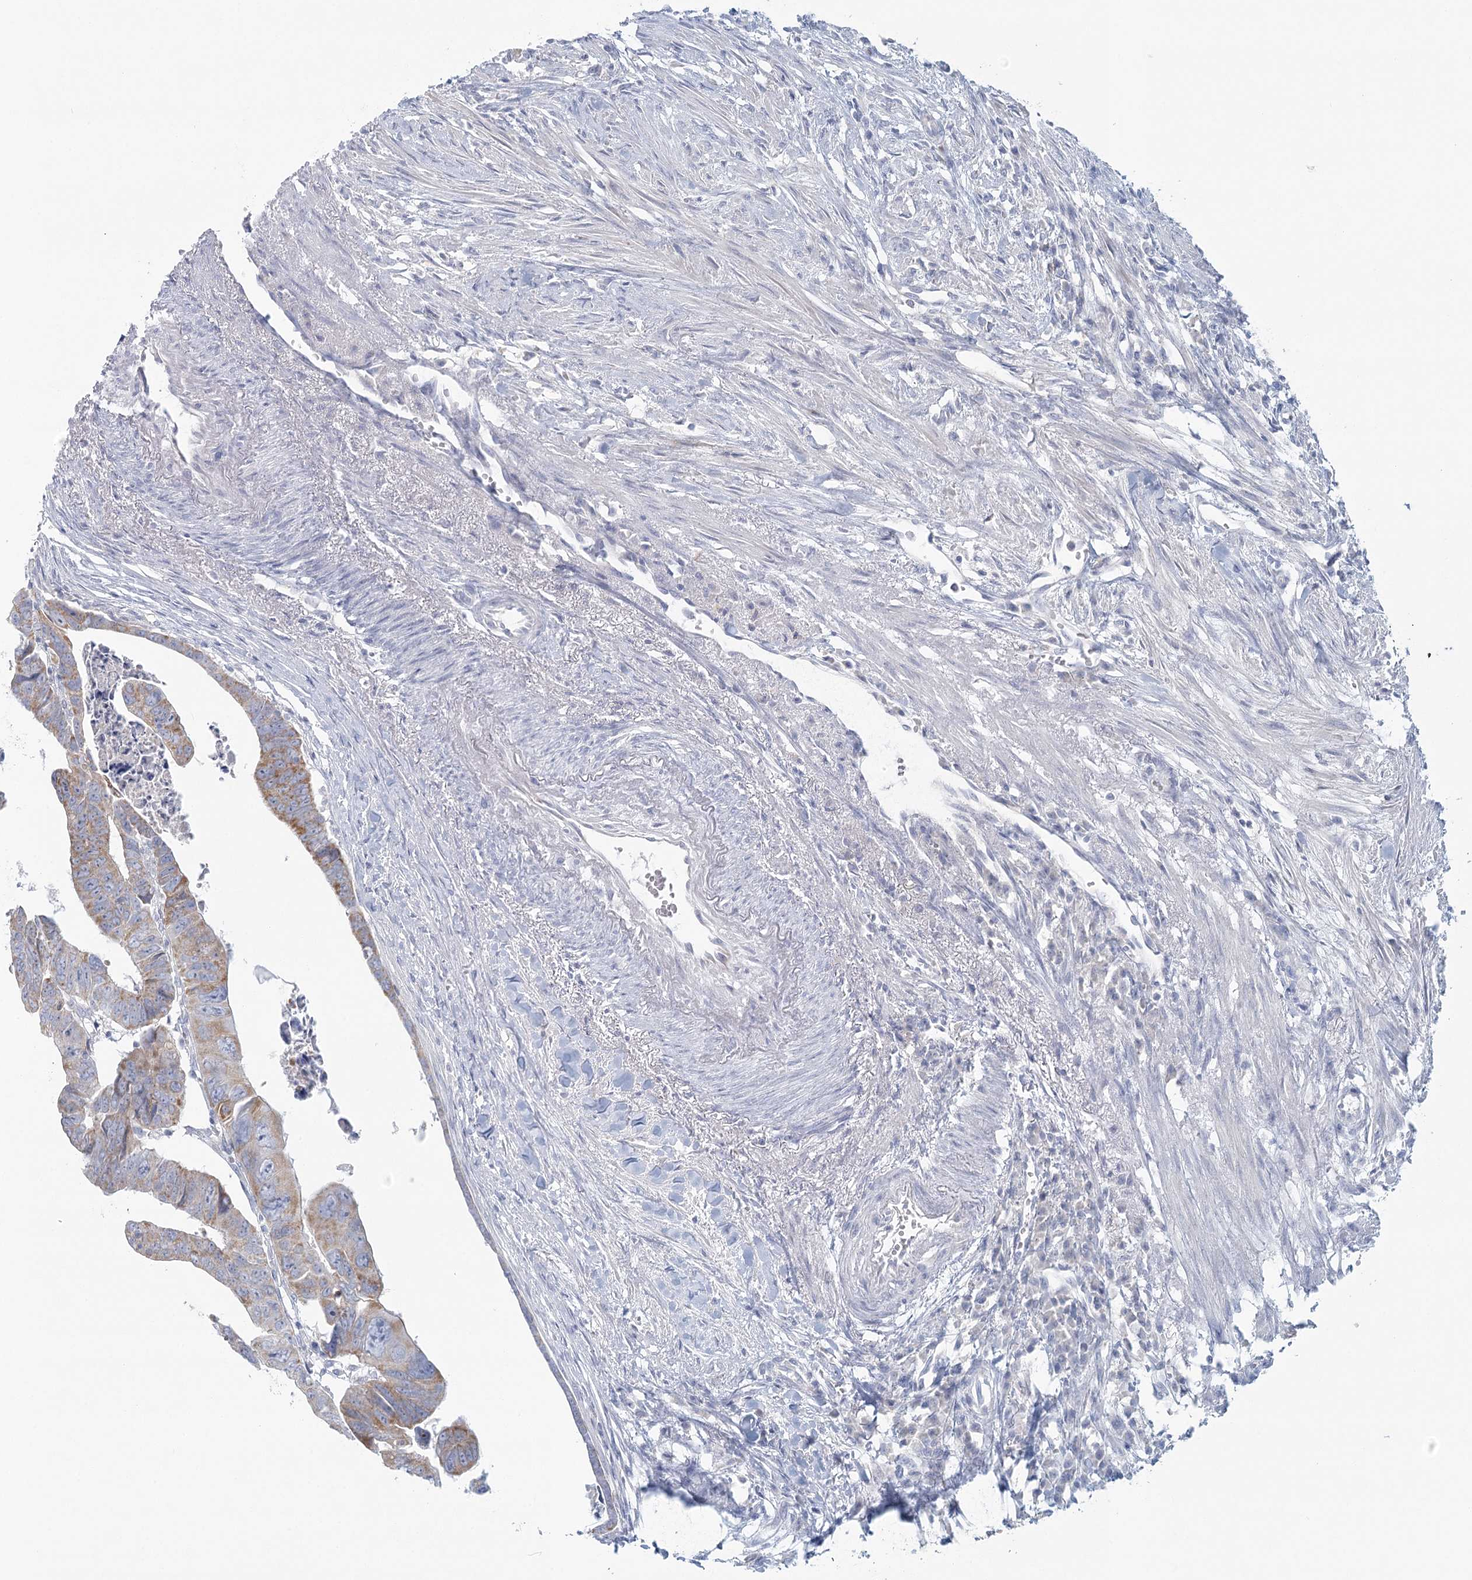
{"staining": {"intensity": "moderate", "quantity": ">75%", "location": "cytoplasmic/membranous"}, "tissue": "colorectal cancer", "cell_type": "Tumor cells", "image_type": "cancer", "snomed": [{"axis": "morphology", "description": "Adenocarcinoma, NOS"}, {"axis": "topography", "description": "Rectum"}], "caption": "The immunohistochemical stain shows moderate cytoplasmic/membranous expression in tumor cells of colorectal cancer (adenocarcinoma) tissue.", "gene": "BPHL", "patient": {"sex": "female", "age": 65}}